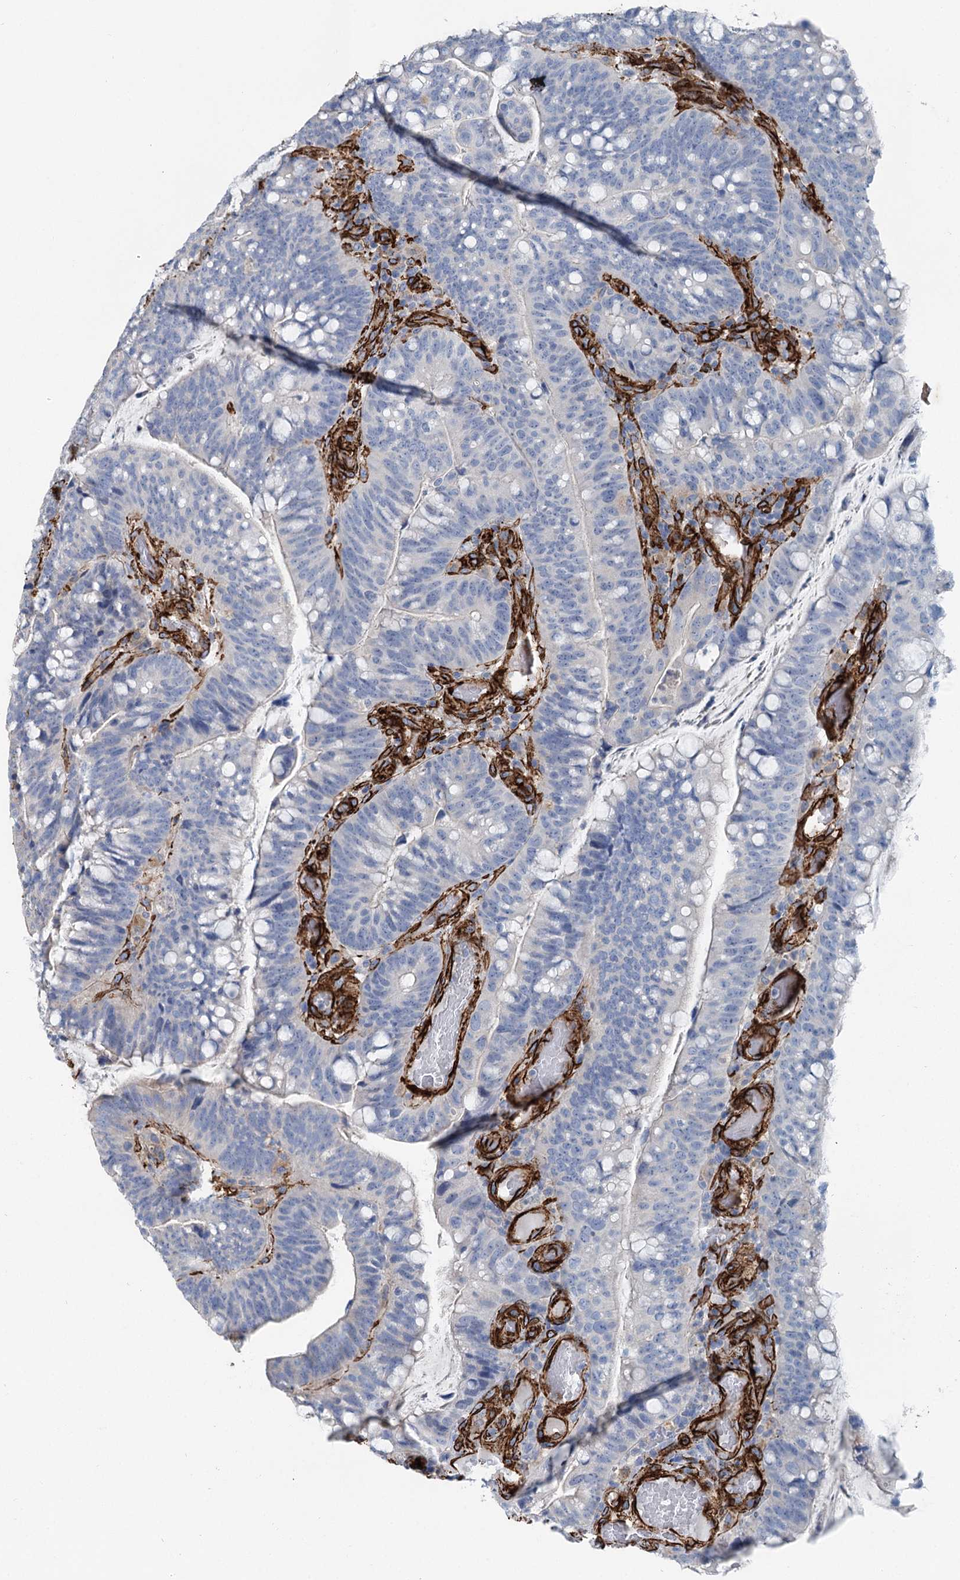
{"staining": {"intensity": "negative", "quantity": "none", "location": "none"}, "tissue": "colorectal cancer", "cell_type": "Tumor cells", "image_type": "cancer", "snomed": [{"axis": "morphology", "description": "Normal tissue, NOS"}, {"axis": "morphology", "description": "Adenocarcinoma, NOS"}, {"axis": "topography", "description": "Colon"}], "caption": "IHC photomicrograph of neoplastic tissue: human adenocarcinoma (colorectal) stained with DAB reveals no significant protein staining in tumor cells. (Stains: DAB IHC with hematoxylin counter stain, Microscopy: brightfield microscopy at high magnification).", "gene": "IQSEC1", "patient": {"sex": "female", "age": 66}}